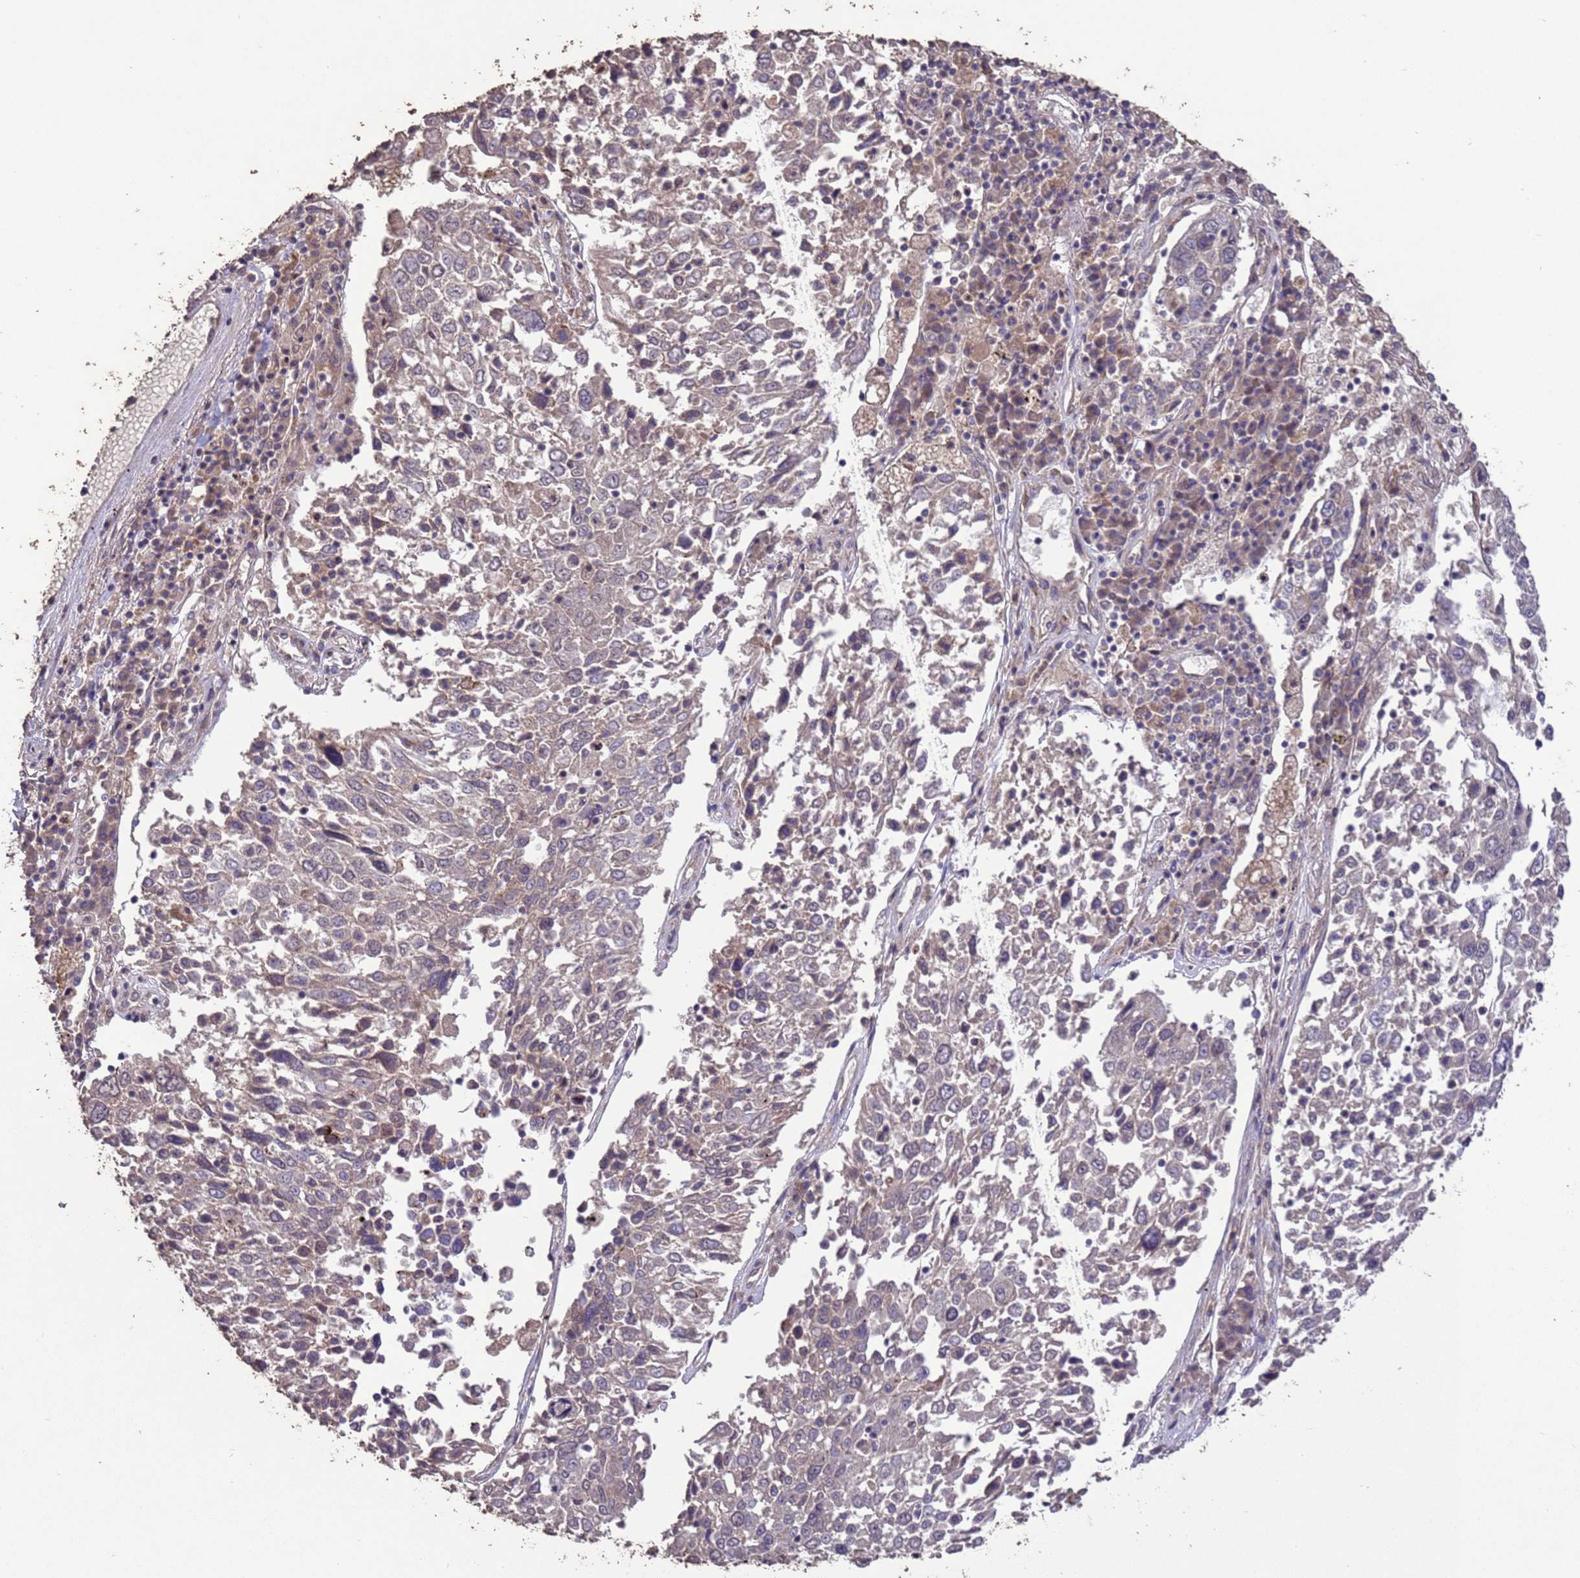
{"staining": {"intensity": "weak", "quantity": "<25%", "location": "cytoplasmic/membranous"}, "tissue": "lung cancer", "cell_type": "Tumor cells", "image_type": "cancer", "snomed": [{"axis": "morphology", "description": "Squamous cell carcinoma, NOS"}, {"axis": "topography", "description": "Lung"}], "caption": "An image of lung cancer stained for a protein reveals no brown staining in tumor cells.", "gene": "SLC9B2", "patient": {"sex": "male", "age": 65}}